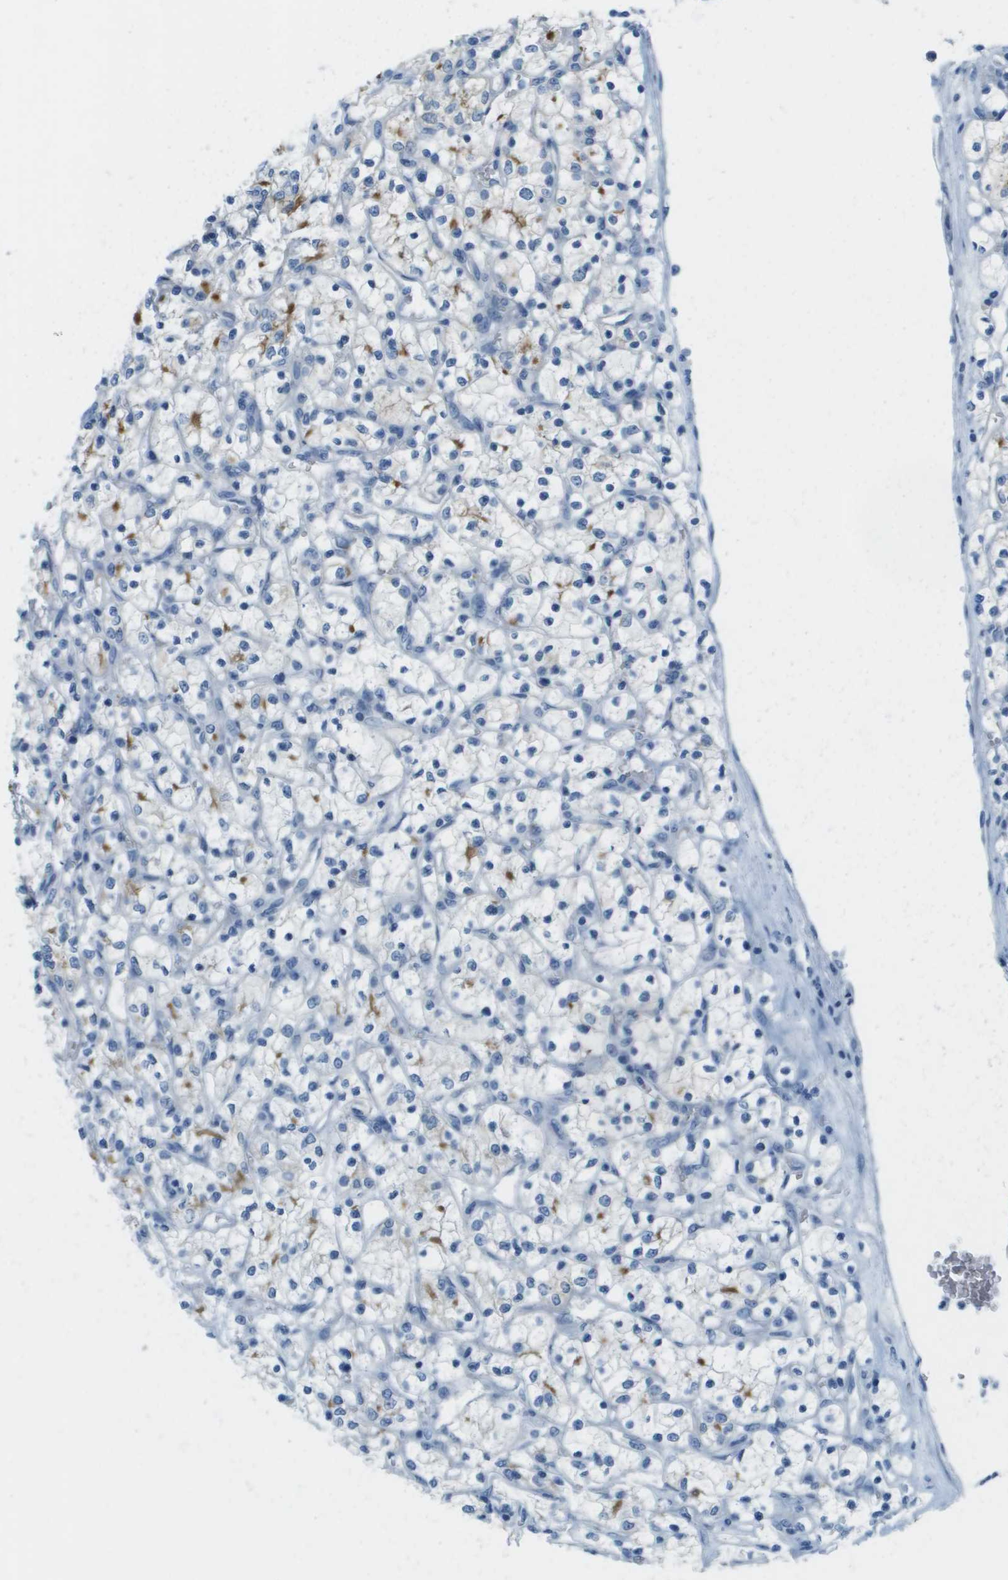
{"staining": {"intensity": "moderate", "quantity": "<25%", "location": "cytoplasmic/membranous"}, "tissue": "renal cancer", "cell_type": "Tumor cells", "image_type": "cancer", "snomed": [{"axis": "morphology", "description": "Adenocarcinoma, NOS"}, {"axis": "topography", "description": "Kidney"}], "caption": "Immunohistochemical staining of renal cancer (adenocarcinoma) displays moderate cytoplasmic/membranous protein staining in approximately <25% of tumor cells.", "gene": "CDHR2", "patient": {"sex": "female", "age": 69}}